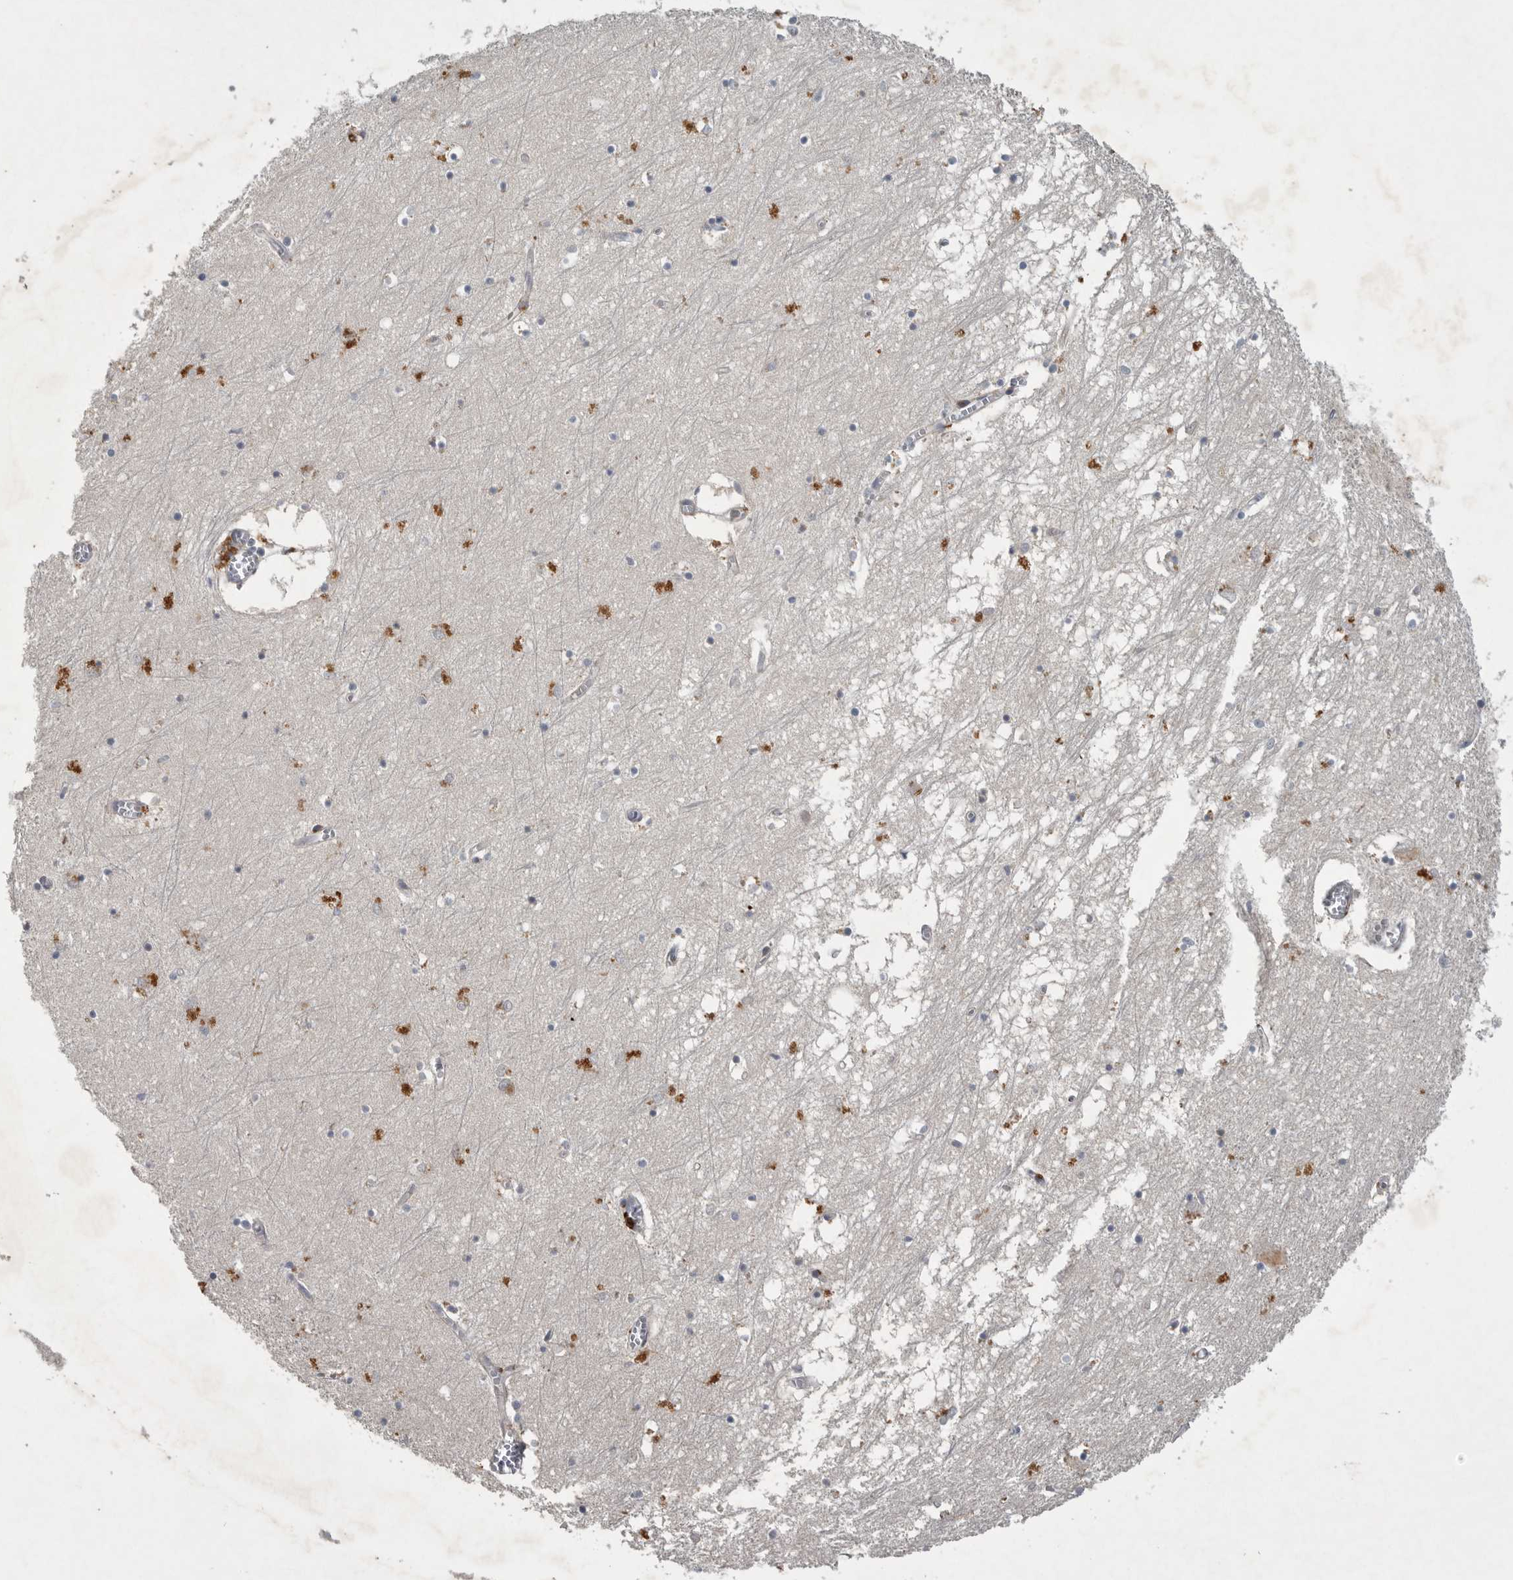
{"staining": {"intensity": "strong", "quantity": "<25%", "location": "cytoplasmic/membranous"}, "tissue": "hippocampus", "cell_type": "Glial cells", "image_type": "normal", "snomed": [{"axis": "morphology", "description": "Normal tissue, NOS"}, {"axis": "topography", "description": "Hippocampus"}], "caption": "Strong cytoplasmic/membranous expression is identified in about <25% of glial cells in normal hippocampus. Ihc stains the protein in brown and the nuclei are stained blue.", "gene": "LAMTOR3", "patient": {"sex": "male", "age": 70}}